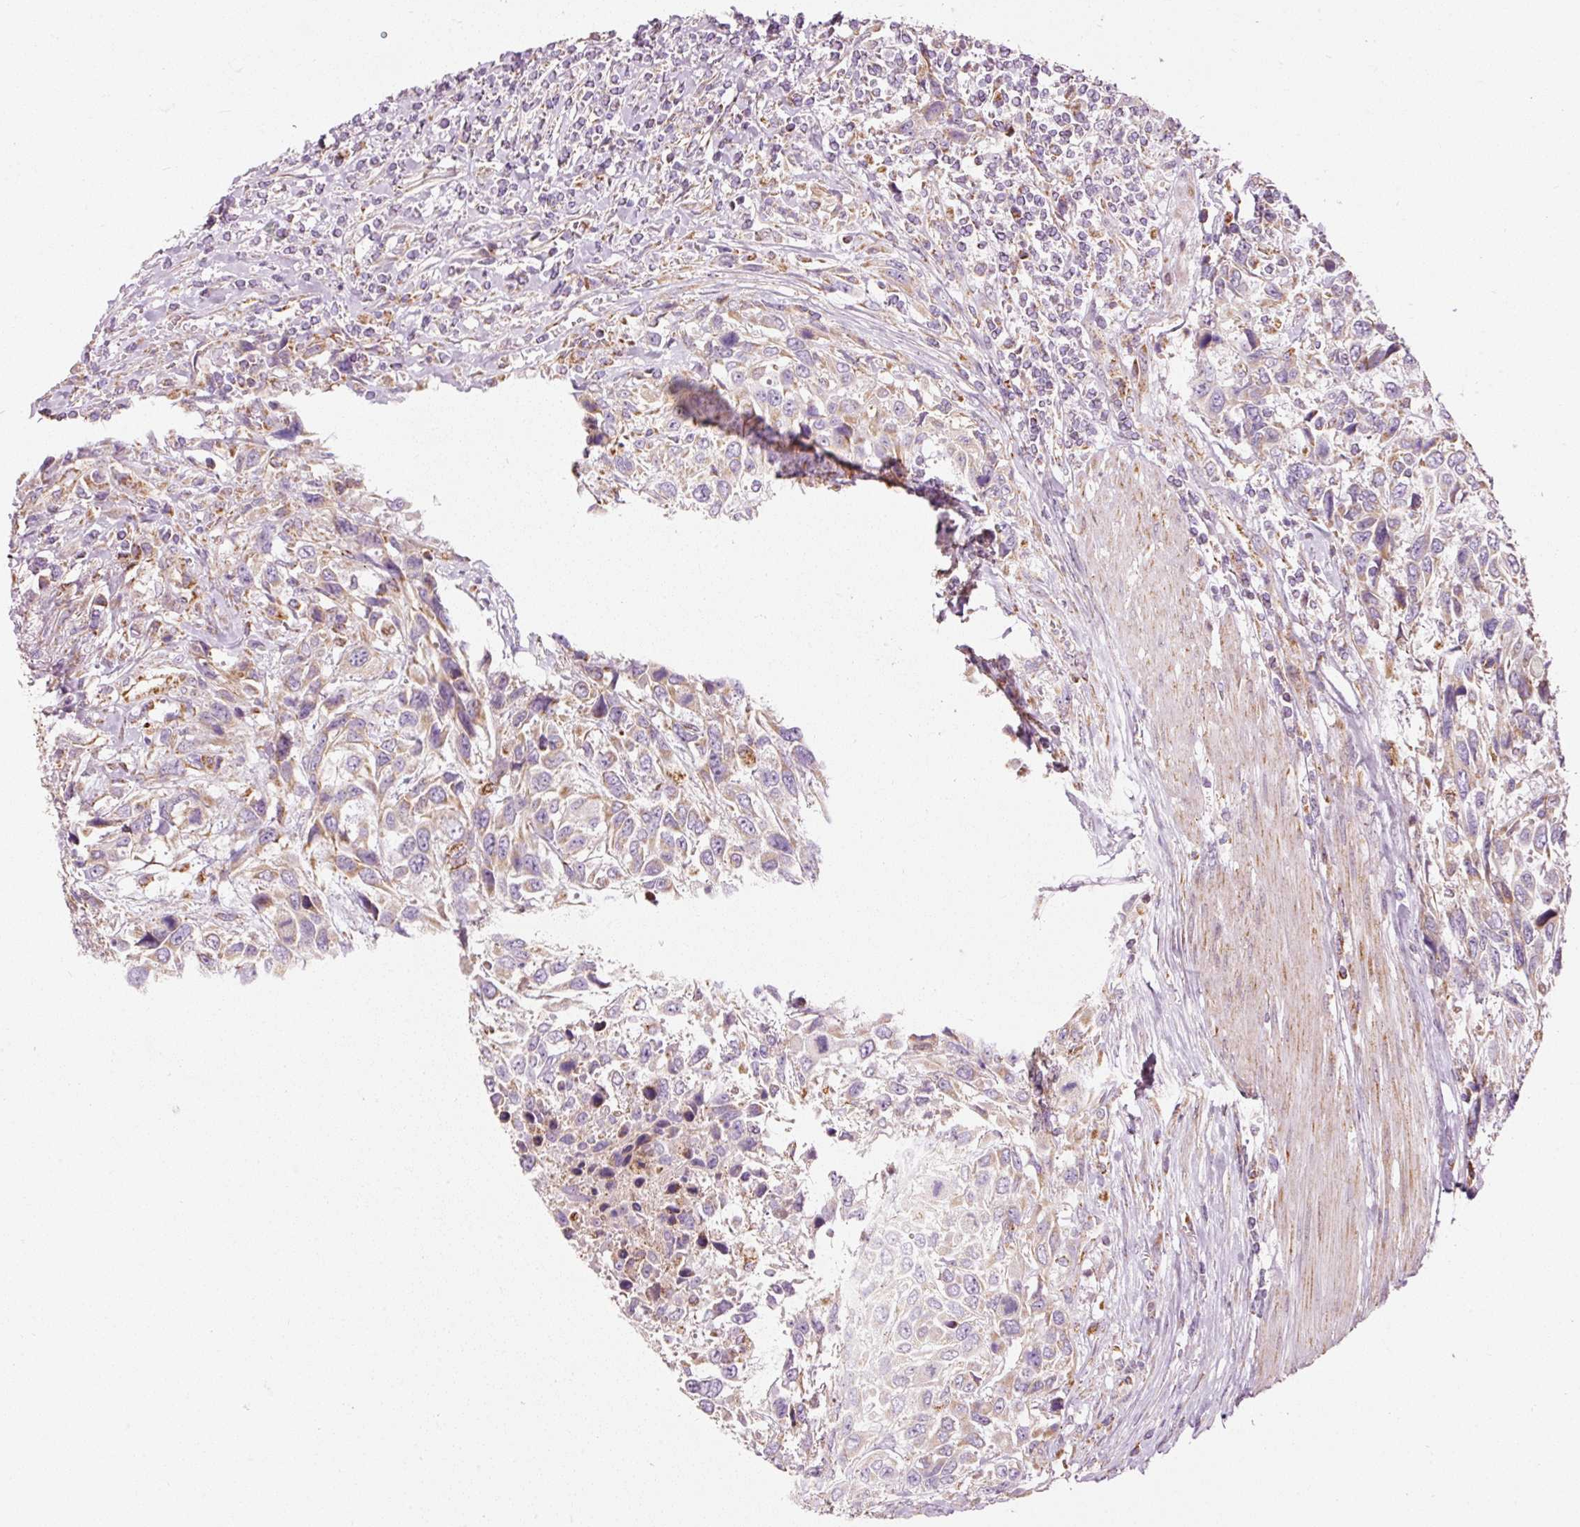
{"staining": {"intensity": "weak", "quantity": ">75%", "location": "cytoplasmic/membranous"}, "tissue": "urothelial cancer", "cell_type": "Tumor cells", "image_type": "cancer", "snomed": [{"axis": "morphology", "description": "Urothelial carcinoma, High grade"}, {"axis": "topography", "description": "Urinary bladder"}], "caption": "Protein expression analysis of human urothelial cancer reveals weak cytoplasmic/membranous staining in approximately >75% of tumor cells. (DAB IHC, brown staining for protein, blue staining for nuclei).", "gene": "NDUFB4", "patient": {"sex": "female", "age": 70}}